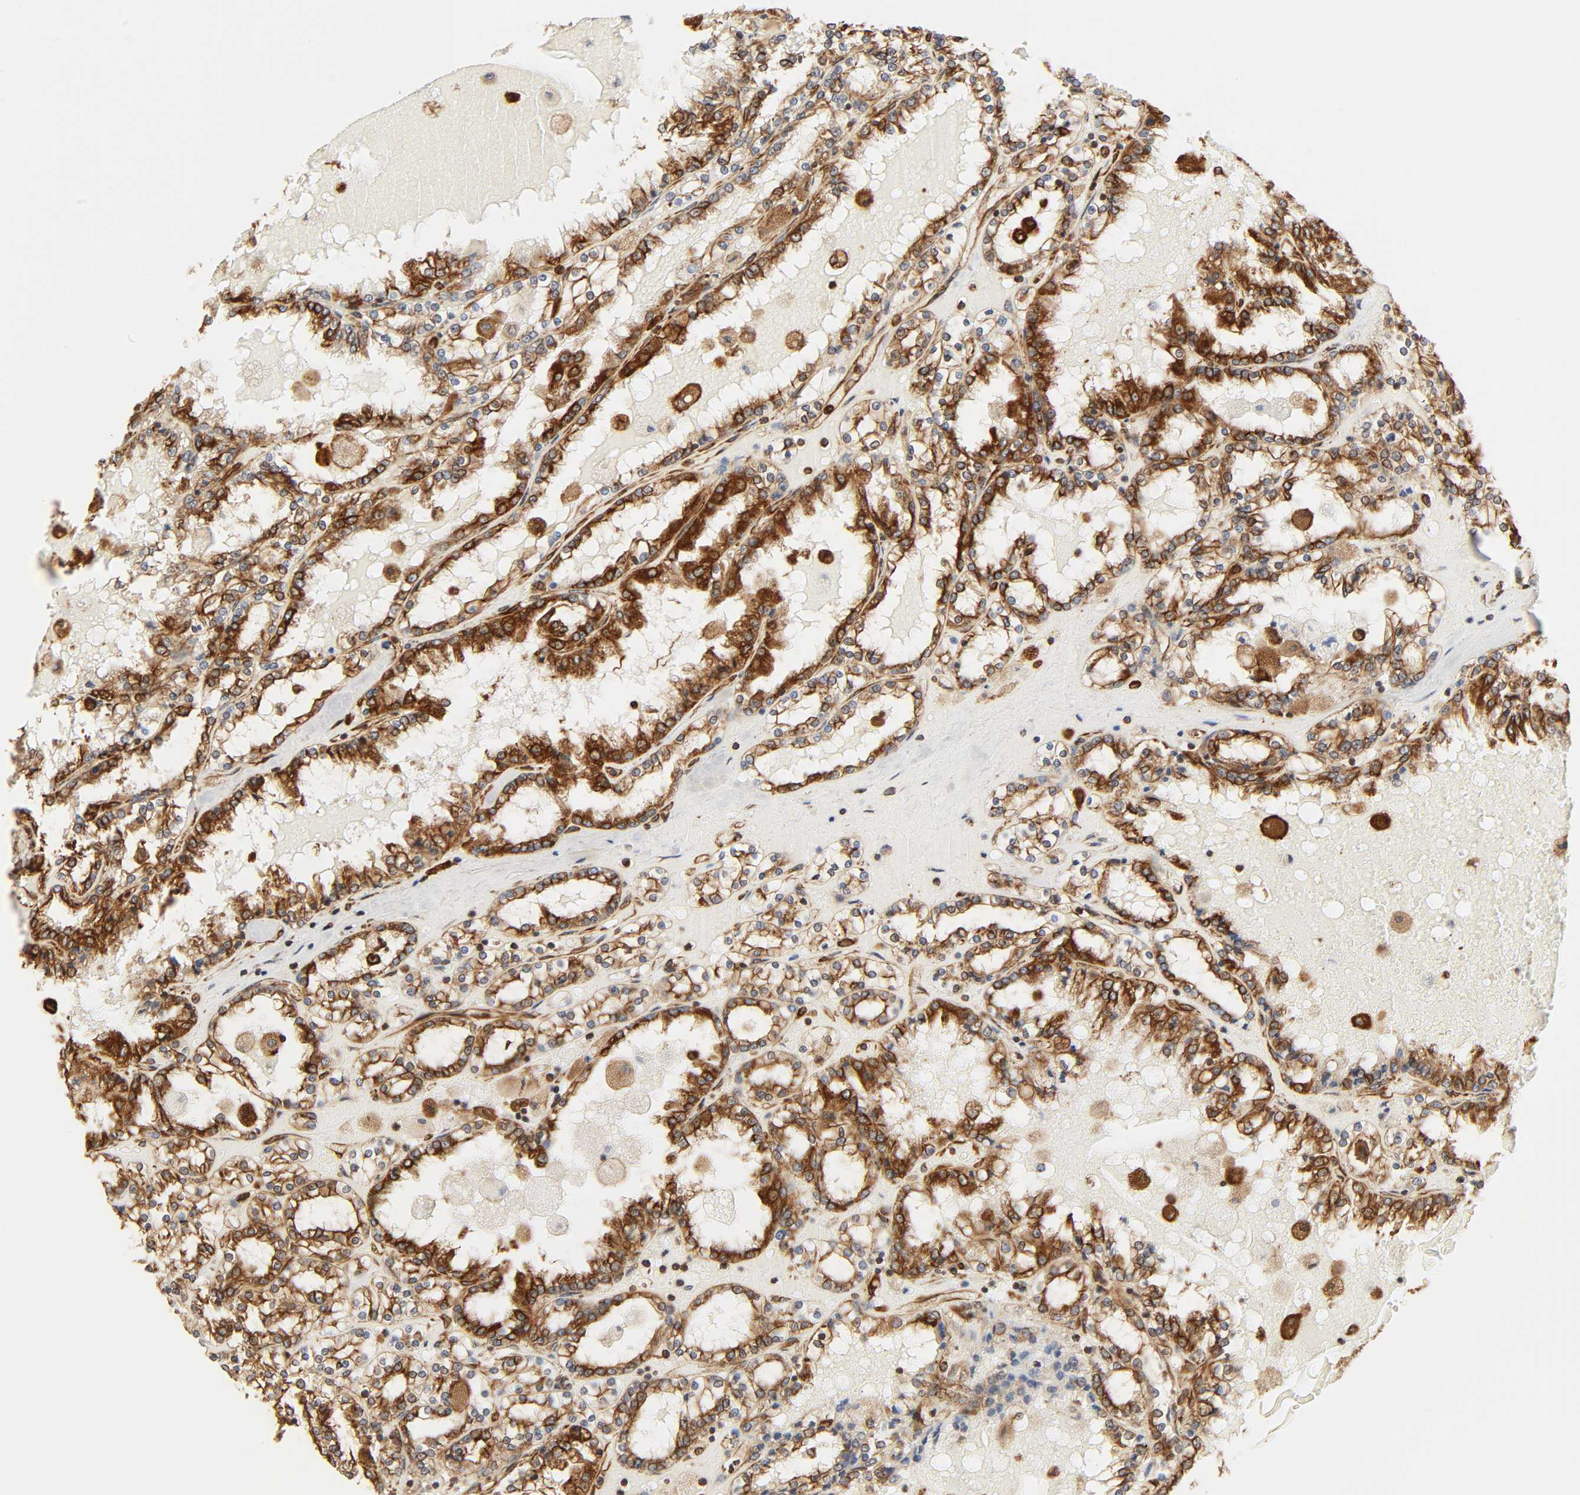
{"staining": {"intensity": "strong", "quantity": ">75%", "location": "cytoplasmic/membranous"}, "tissue": "renal cancer", "cell_type": "Tumor cells", "image_type": "cancer", "snomed": [{"axis": "morphology", "description": "Adenocarcinoma, NOS"}, {"axis": "topography", "description": "Kidney"}], "caption": "Renal cancer (adenocarcinoma) tissue exhibits strong cytoplasmic/membranous expression in approximately >75% of tumor cells, visualized by immunohistochemistry.", "gene": "BCAP31", "patient": {"sex": "female", "age": 56}}